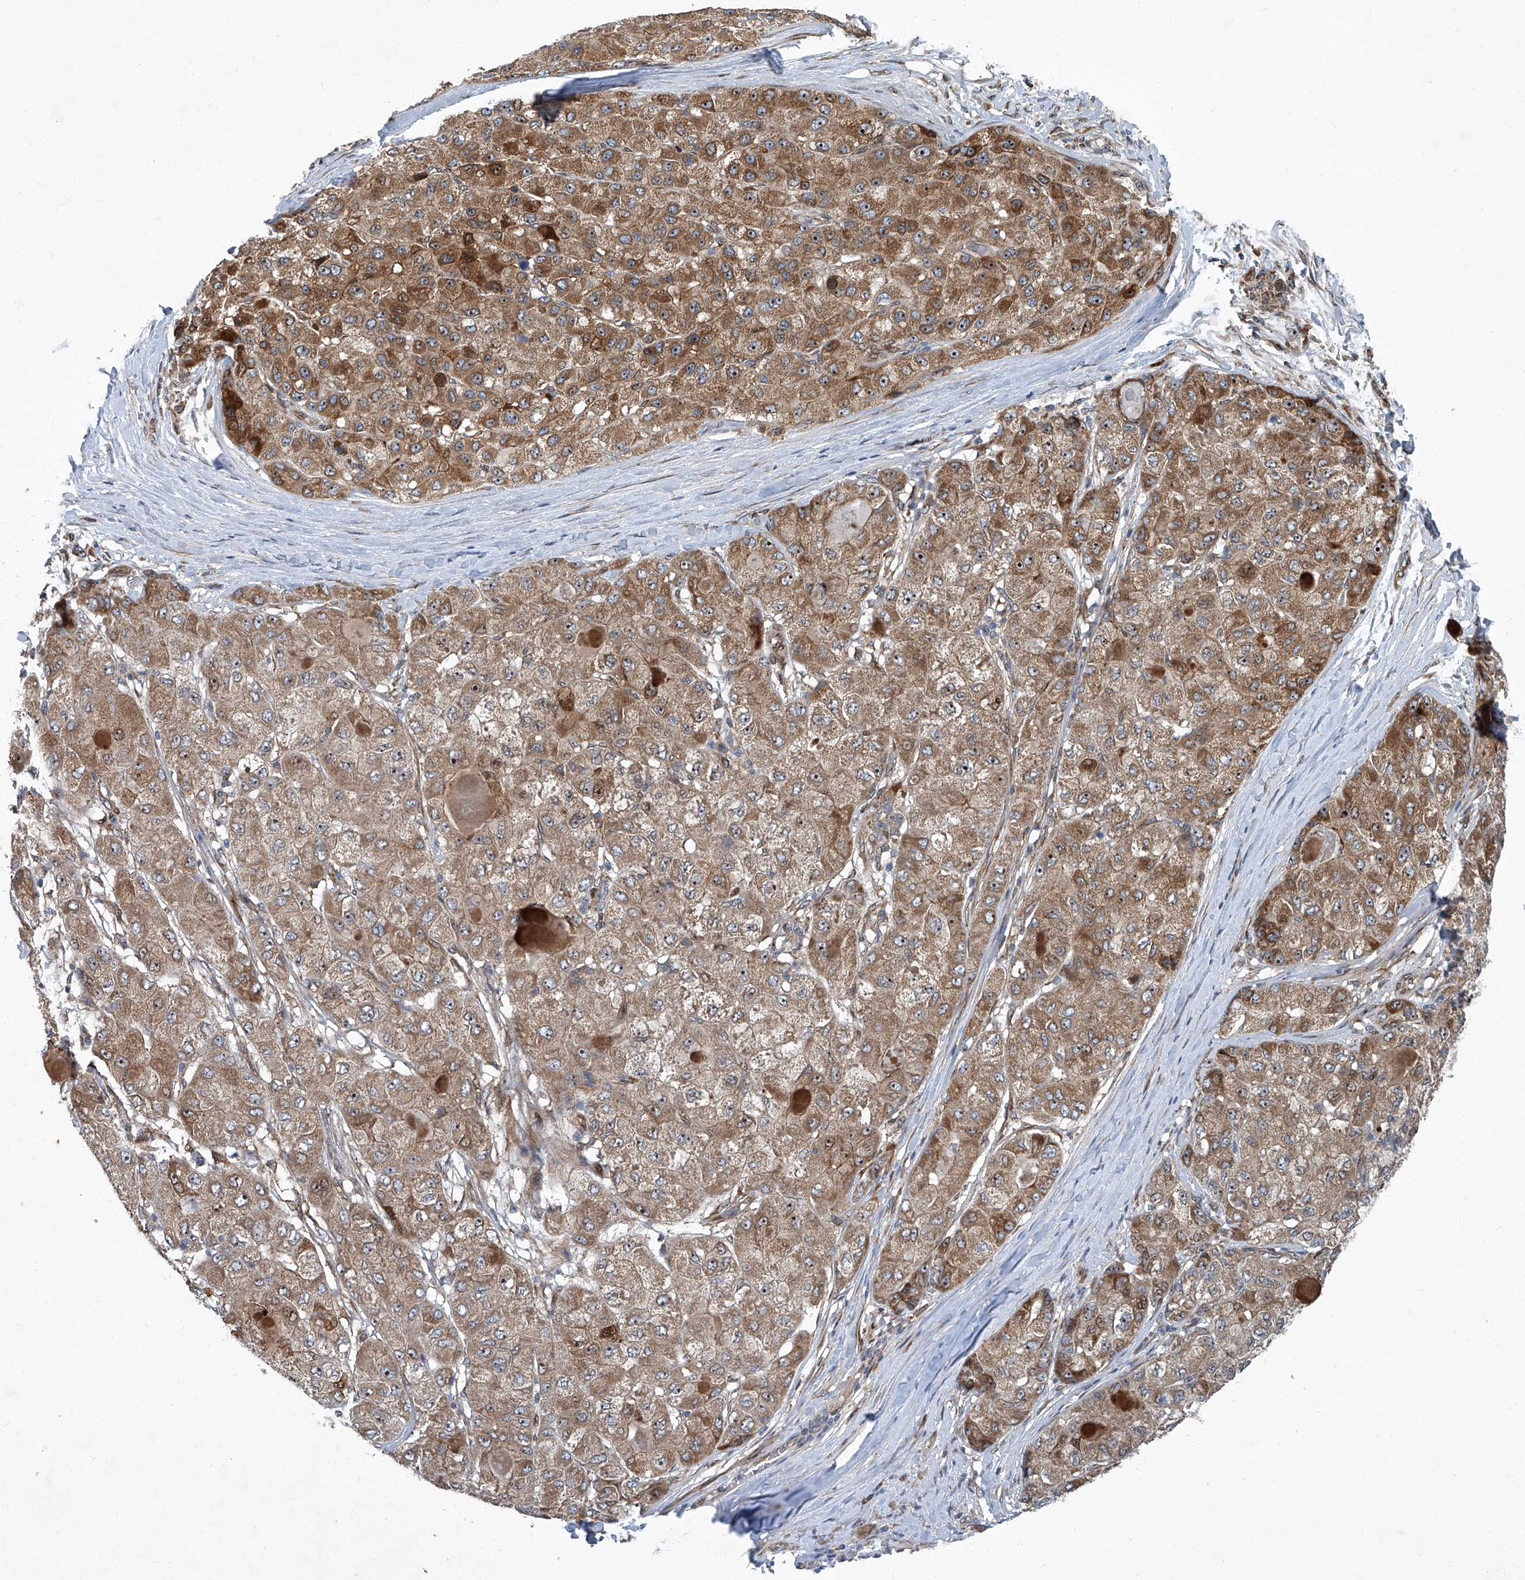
{"staining": {"intensity": "moderate", "quantity": ">75%", "location": "cytoplasmic/membranous,nuclear"}, "tissue": "liver cancer", "cell_type": "Tumor cells", "image_type": "cancer", "snomed": [{"axis": "morphology", "description": "Carcinoma, Hepatocellular, NOS"}, {"axis": "topography", "description": "Liver"}], "caption": "Immunohistochemistry (IHC) micrograph of neoplastic tissue: human hepatocellular carcinoma (liver) stained using immunohistochemistry displays medium levels of moderate protein expression localized specifically in the cytoplasmic/membranous and nuclear of tumor cells, appearing as a cytoplasmic/membranous and nuclear brown color.", "gene": "GPR132", "patient": {"sex": "male", "age": 80}}